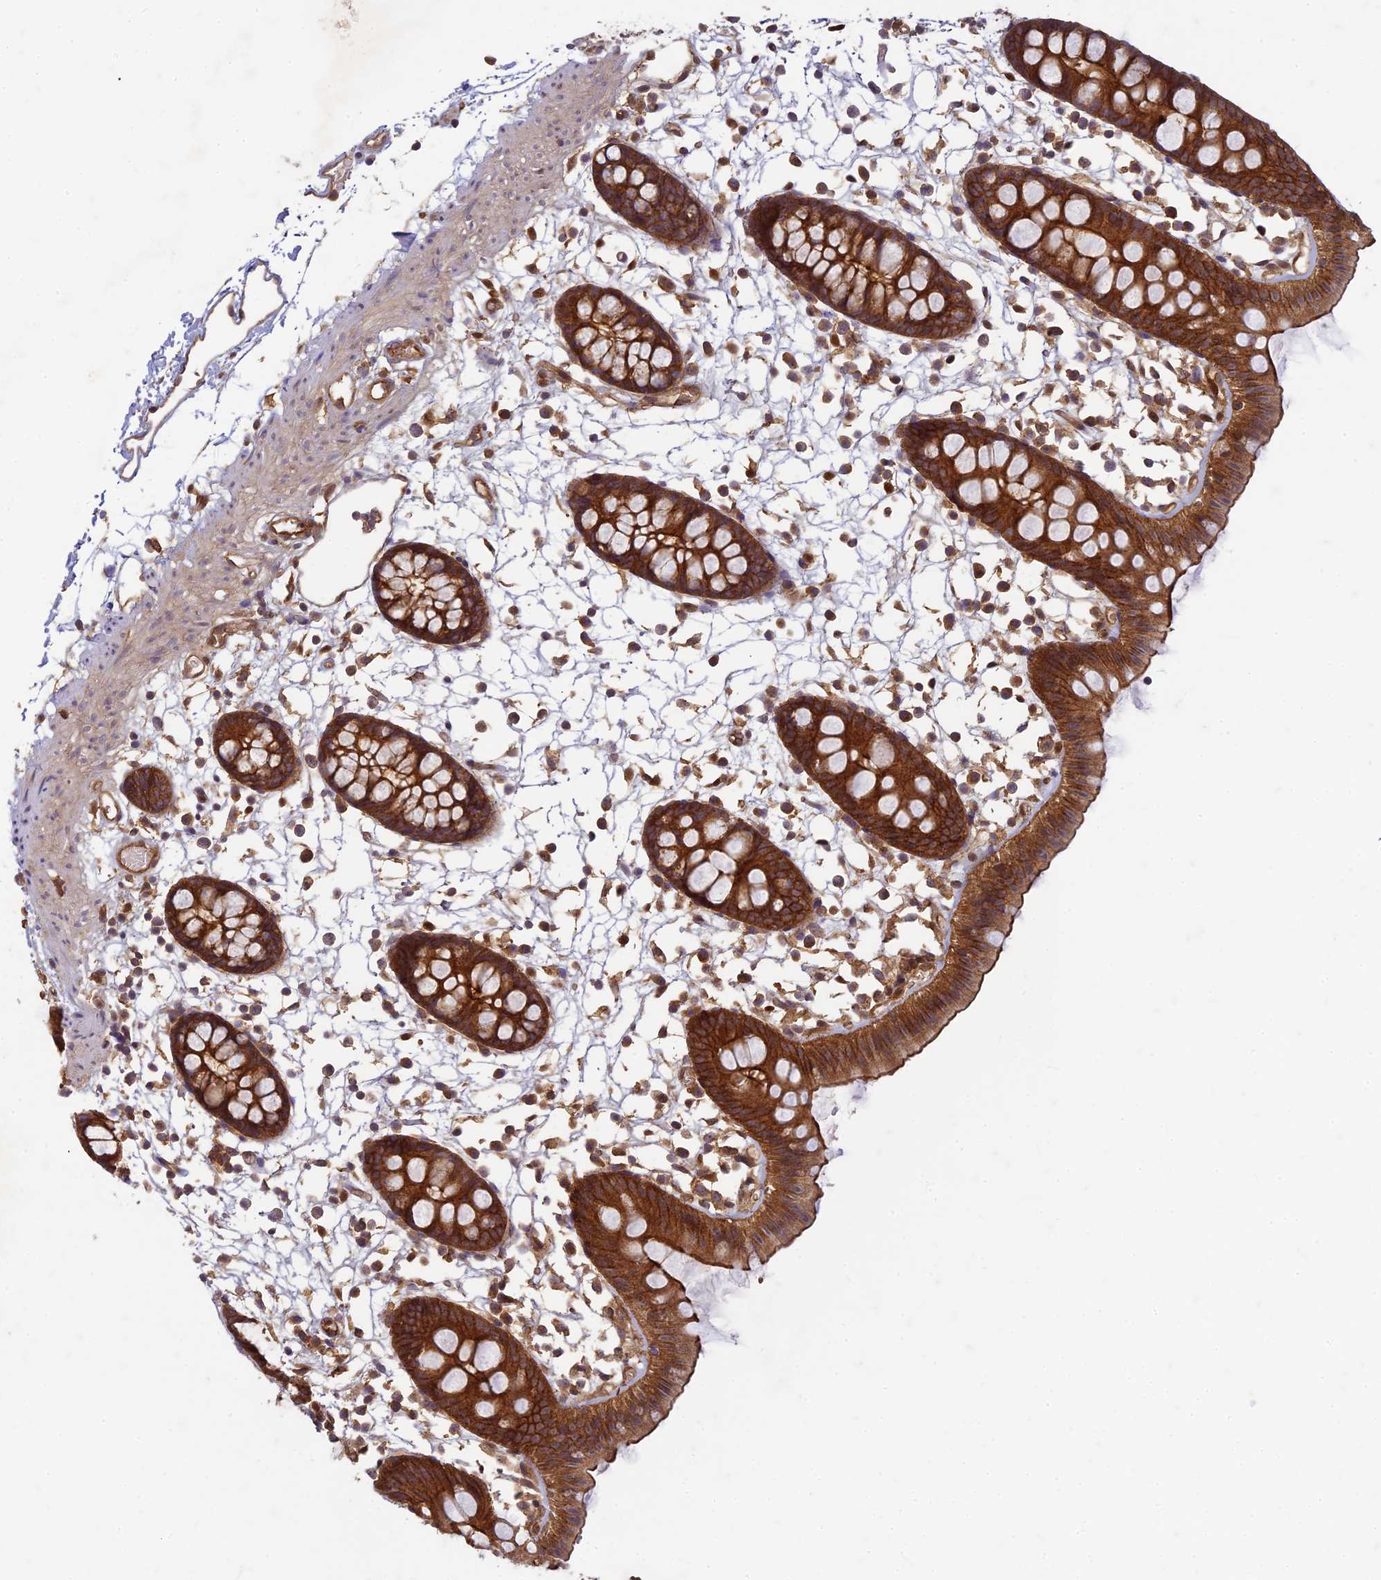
{"staining": {"intensity": "moderate", "quantity": ">75%", "location": "cytoplasmic/membranous"}, "tissue": "colon", "cell_type": "Endothelial cells", "image_type": "normal", "snomed": [{"axis": "morphology", "description": "Normal tissue, NOS"}, {"axis": "topography", "description": "Colon"}], "caption": "Immunohistochemistry (IHC) micrograph of normal human colon stained for a protein (brown), which demonstrates medium levels of moderate cytoplasmic/membranous positivity in about >75% of endothelial cells.", "gene": "TCF25", "patient": {"sex": "male", "age": 56}}